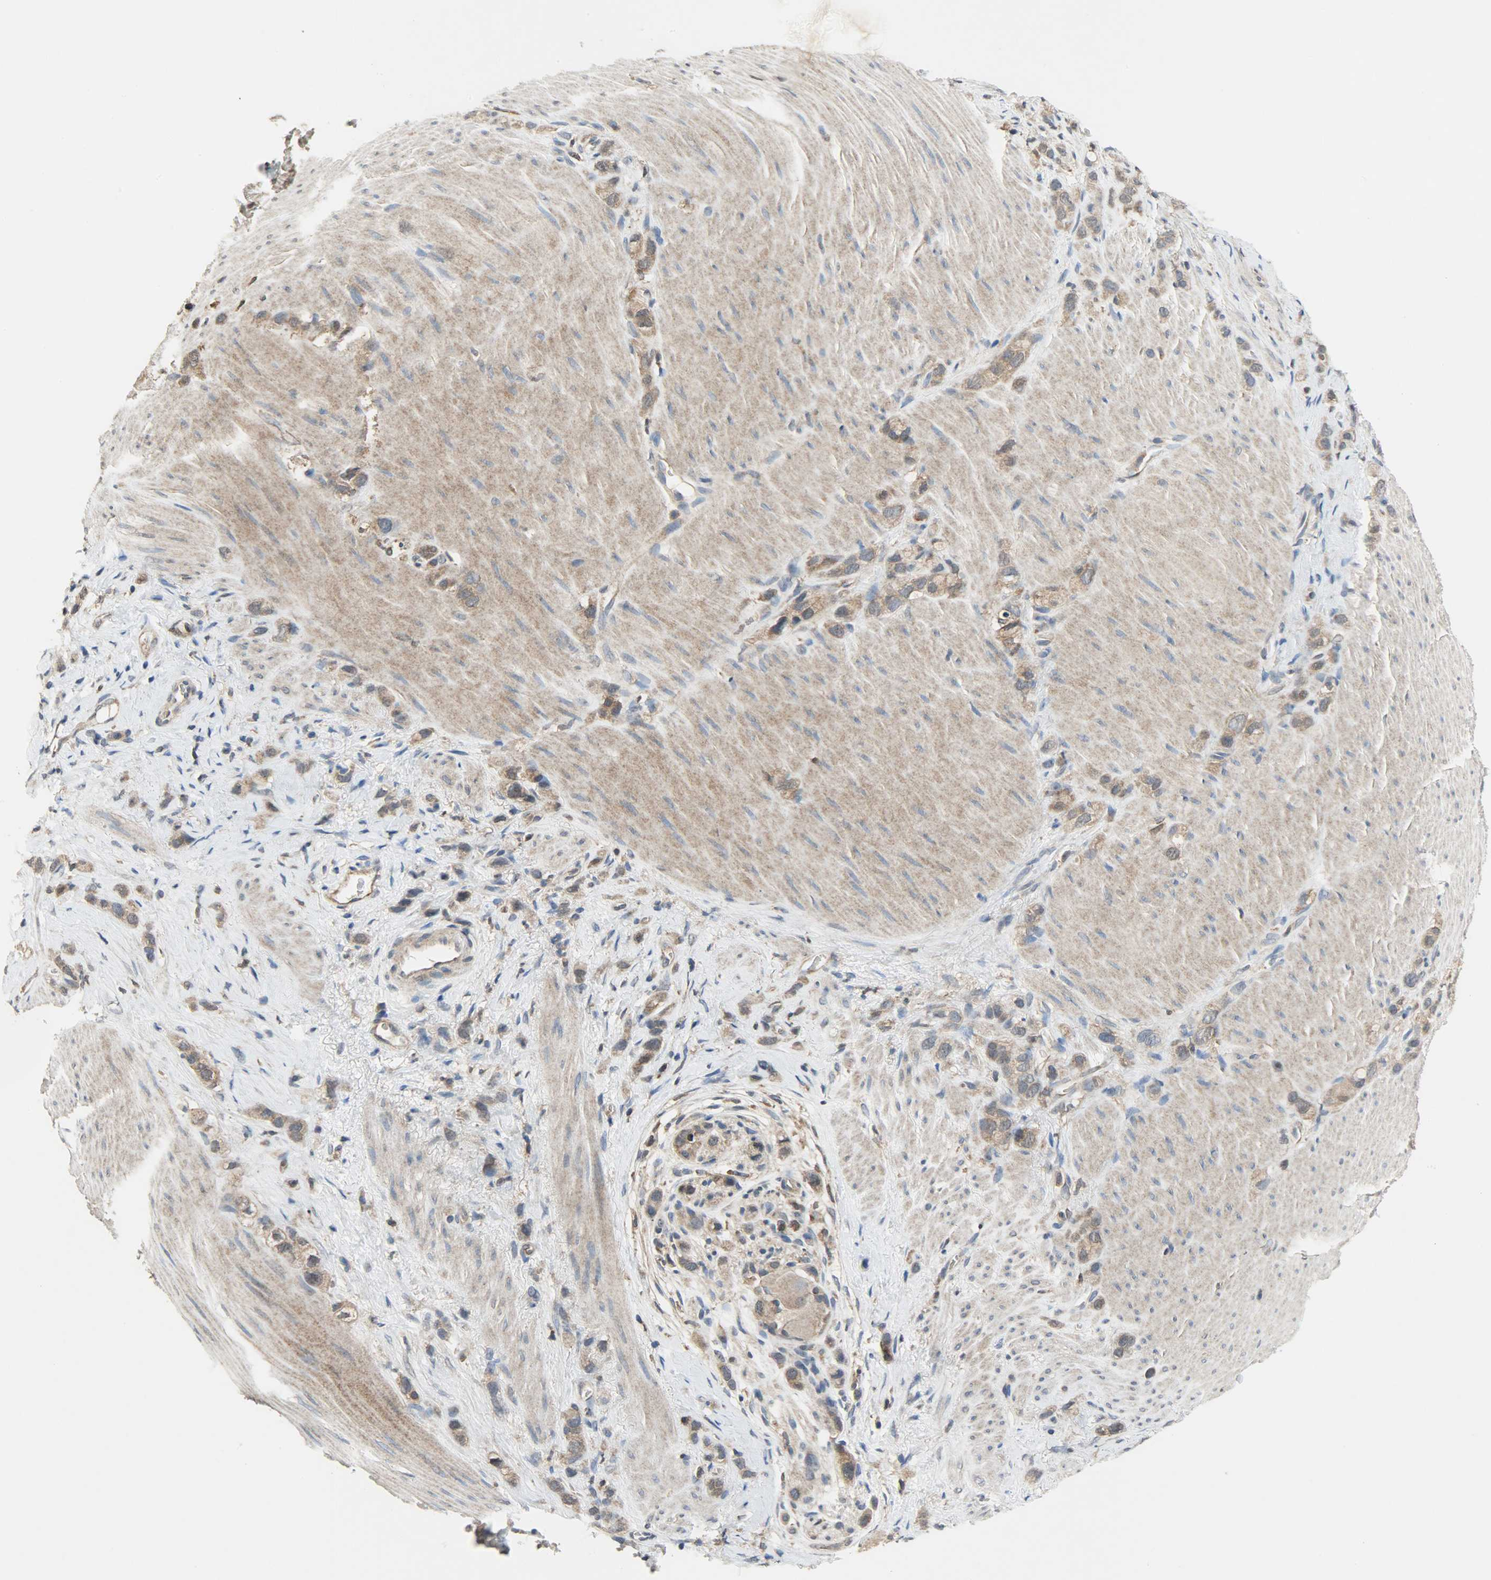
{"staining": {"intensity": "moderate", "quantity": ">75%", "location": "cytoplasmic/membranous"}, "tissue": "stomach cancer", "cell_type": "Tumor cells", "image_type": "cancer", "snomed": [{"axis": "morphology", "description": "Normal tissue, NOS"}, {"axis": "morphology", "description": "Adenocarcinoma, NOS"}, {"axis": "morphology", "description": "Adenocarcinoma, High grade"}, {"axis": "topography", "description": "Stomach, upper"}, {"axis": "topography", "description": "Stomach"}], "caption": "Protein expression analysis of adenocarcinoma (stomach) displays moderate cytoplasmic/membranous expression in approximately >75% of tumor cells. (Brightfield microscopy of DAB IHC at high magnification).", "gene": "TRIM21", "patient": {"sex": "female", "age": 65}}